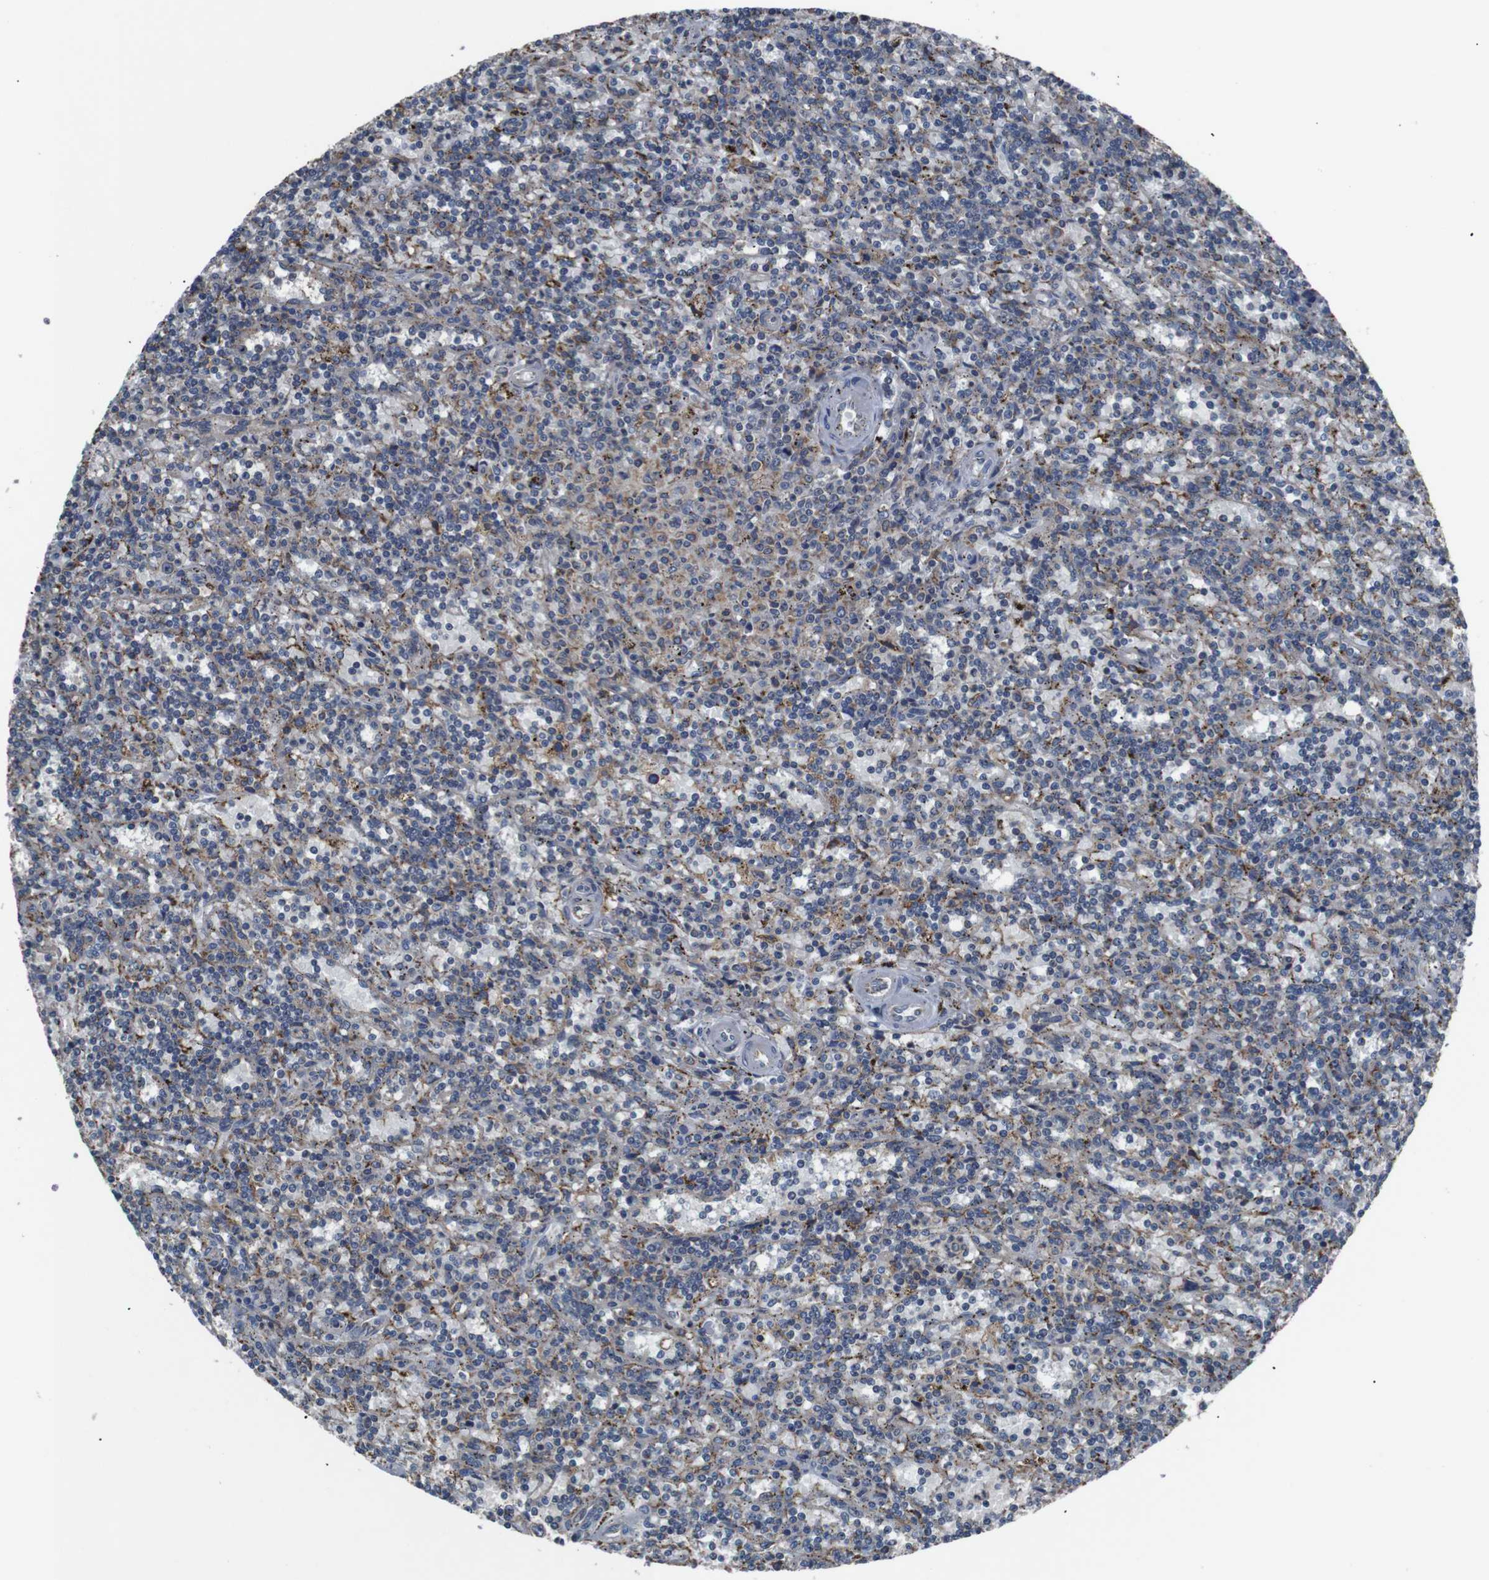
{"staining": {"intensity": "moderate", "quantity": "25%-75%", "location": "cytoplasmic/membranous"}, "tissue": "lymphoma", "cell_type": "Tumor cells", "image_type": "cancer", "snomed": [{"axis": "morphology", "description": "Malignant lymphoma, non-Hodgkin's type, Low grade"}, {"axis": "topography", "description": "Spleen"}], "caption": "Tumor cells display moderate cytoplasmic/membranous positivity in approximately 25%-75% of cells in malignant lymphoma, non-Hodgkin's type (low-grade). (DAB = brown stain, brightfield microscopy at high magnification).", "gene": "SIGMAR1", "patient": {"sex": "male", "age": 73}}